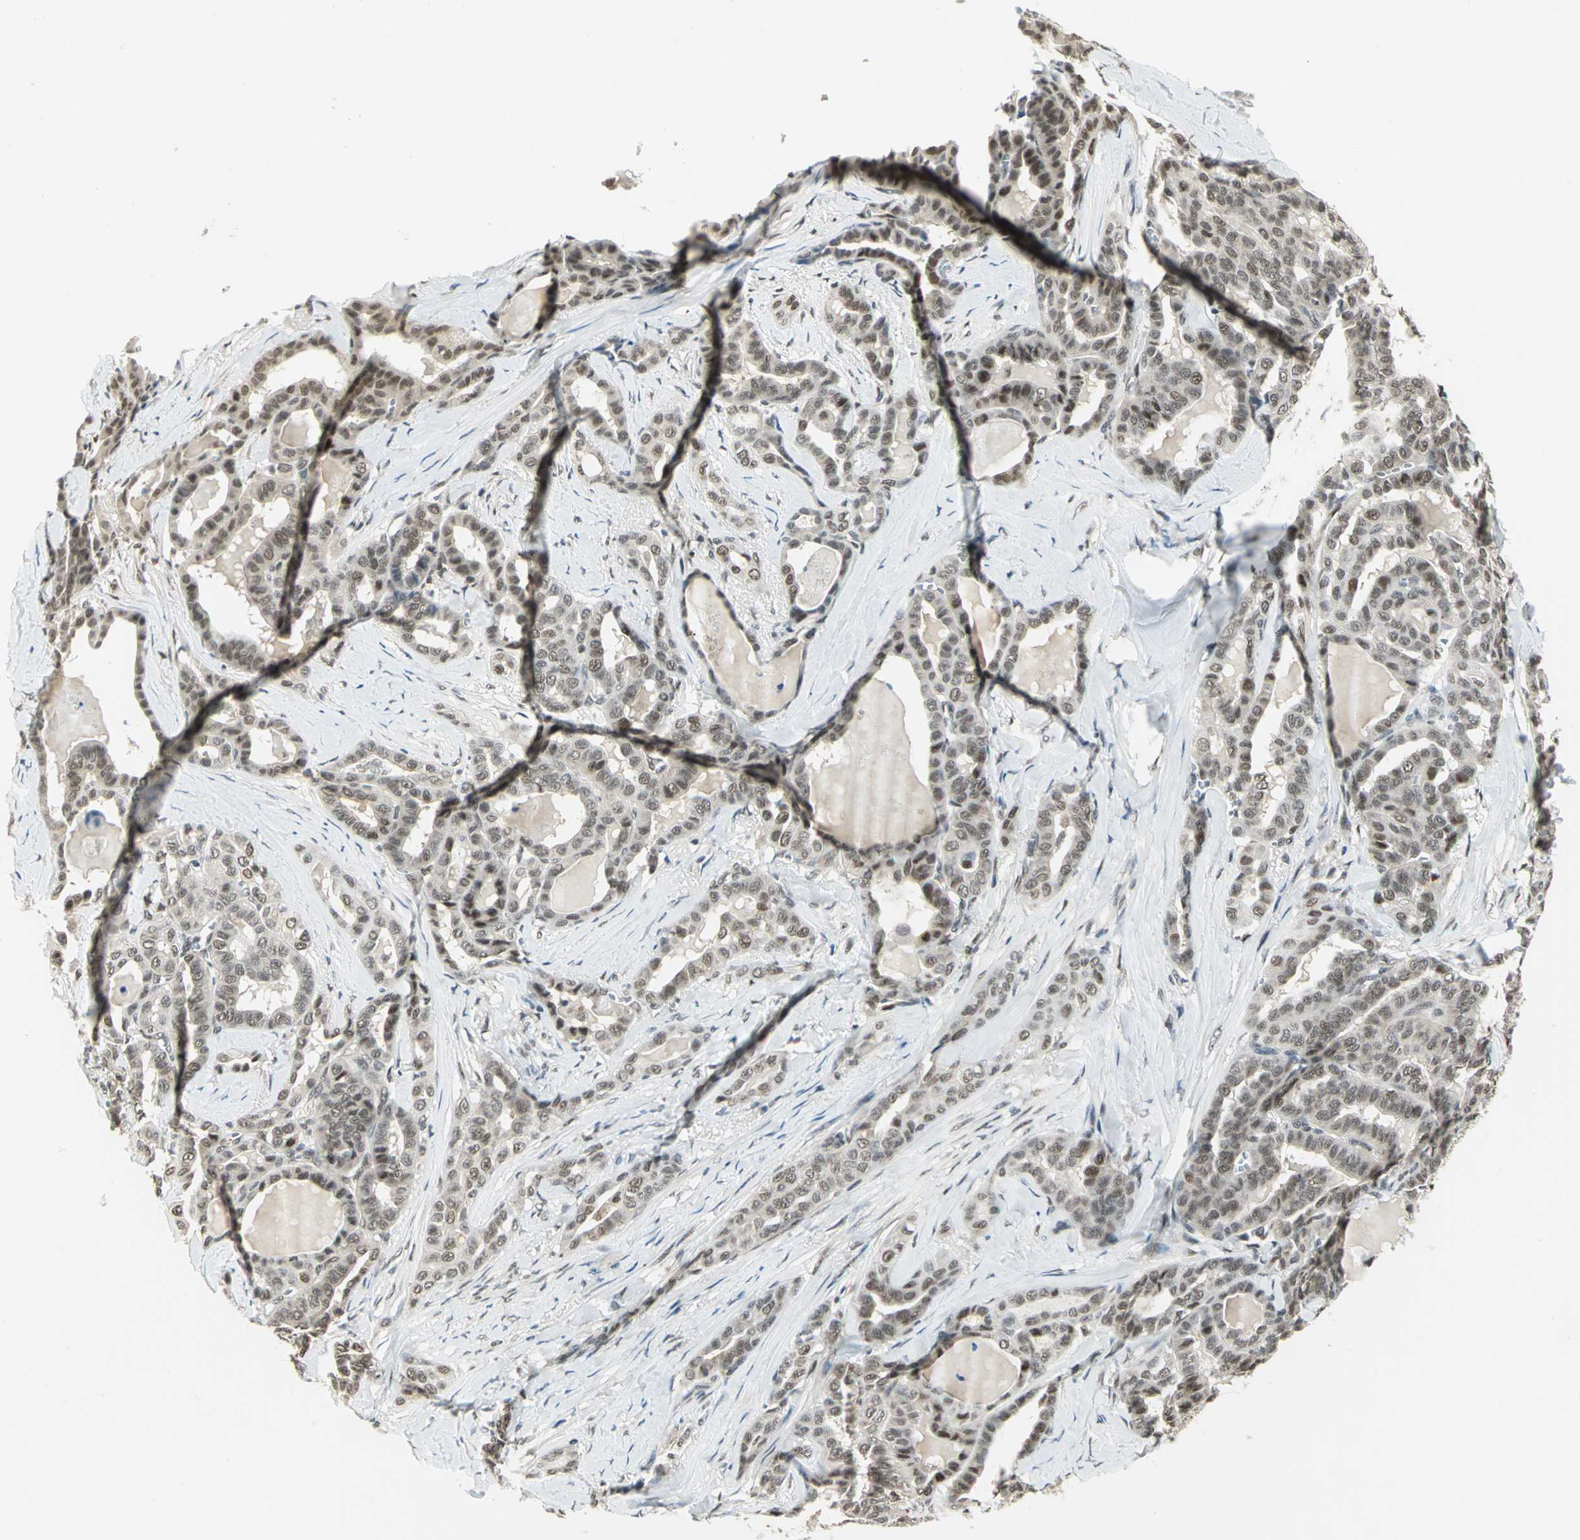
{"staining": {"intensity": "weak", "quantity": "25%-75%", "location": "nuclear"}, "tissue": "thyroid cancer", "cell_type": "Tumor cells", "image_type": "cancer", "snomed": [{"axis": "morphology", "description": "Carcinoma, NOS"}, {"axis": "topography", "description": "Thyroid gland"}], "caption": "Weak nuclear staining is present in approximately 25%-75% of tumor cells in thyroid carcinoma.", "gene": "RAD17", "patient": {"sex": "female", "age": 91}}